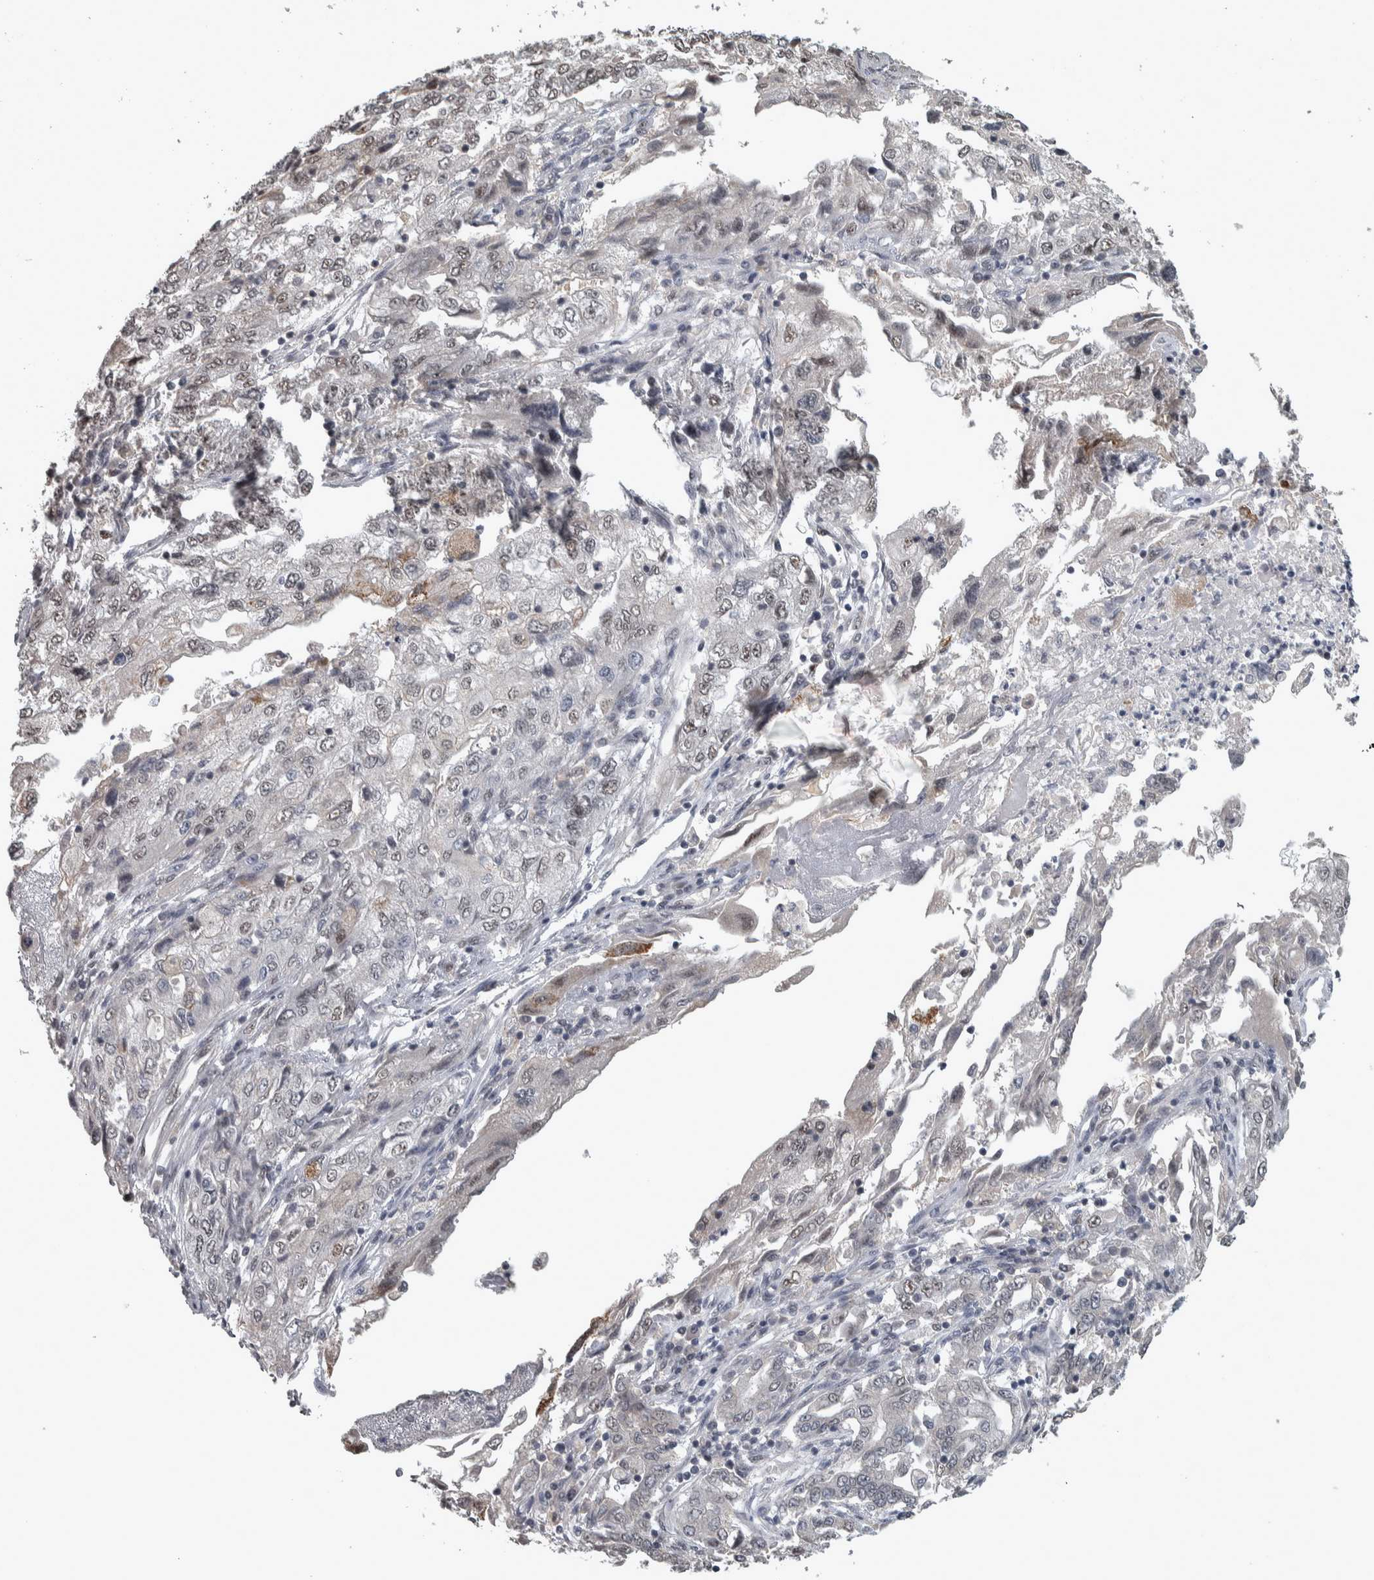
{"staining": {"intensity": "weak", "quantity": "<25%", "location": "nuclear"}, "tissue": "endometrial cancer", "cell_type": "Tumor cells", "image_type": "cancer", "snomed": [{"axis": "morphology", "description": "Adenocarcinoma, NOS"}, {"axis": "topography", "description": "Endometrium"}], "caption": "IHC photomicrograph of neoplastic tissue: endometrial cancer stained with DAB (3,3'-diaminobenzidine) demonstrates no significant protein expression in tumor cells.", "gene": "DDX42", "patient": {"sex": "female", "age": 49}}